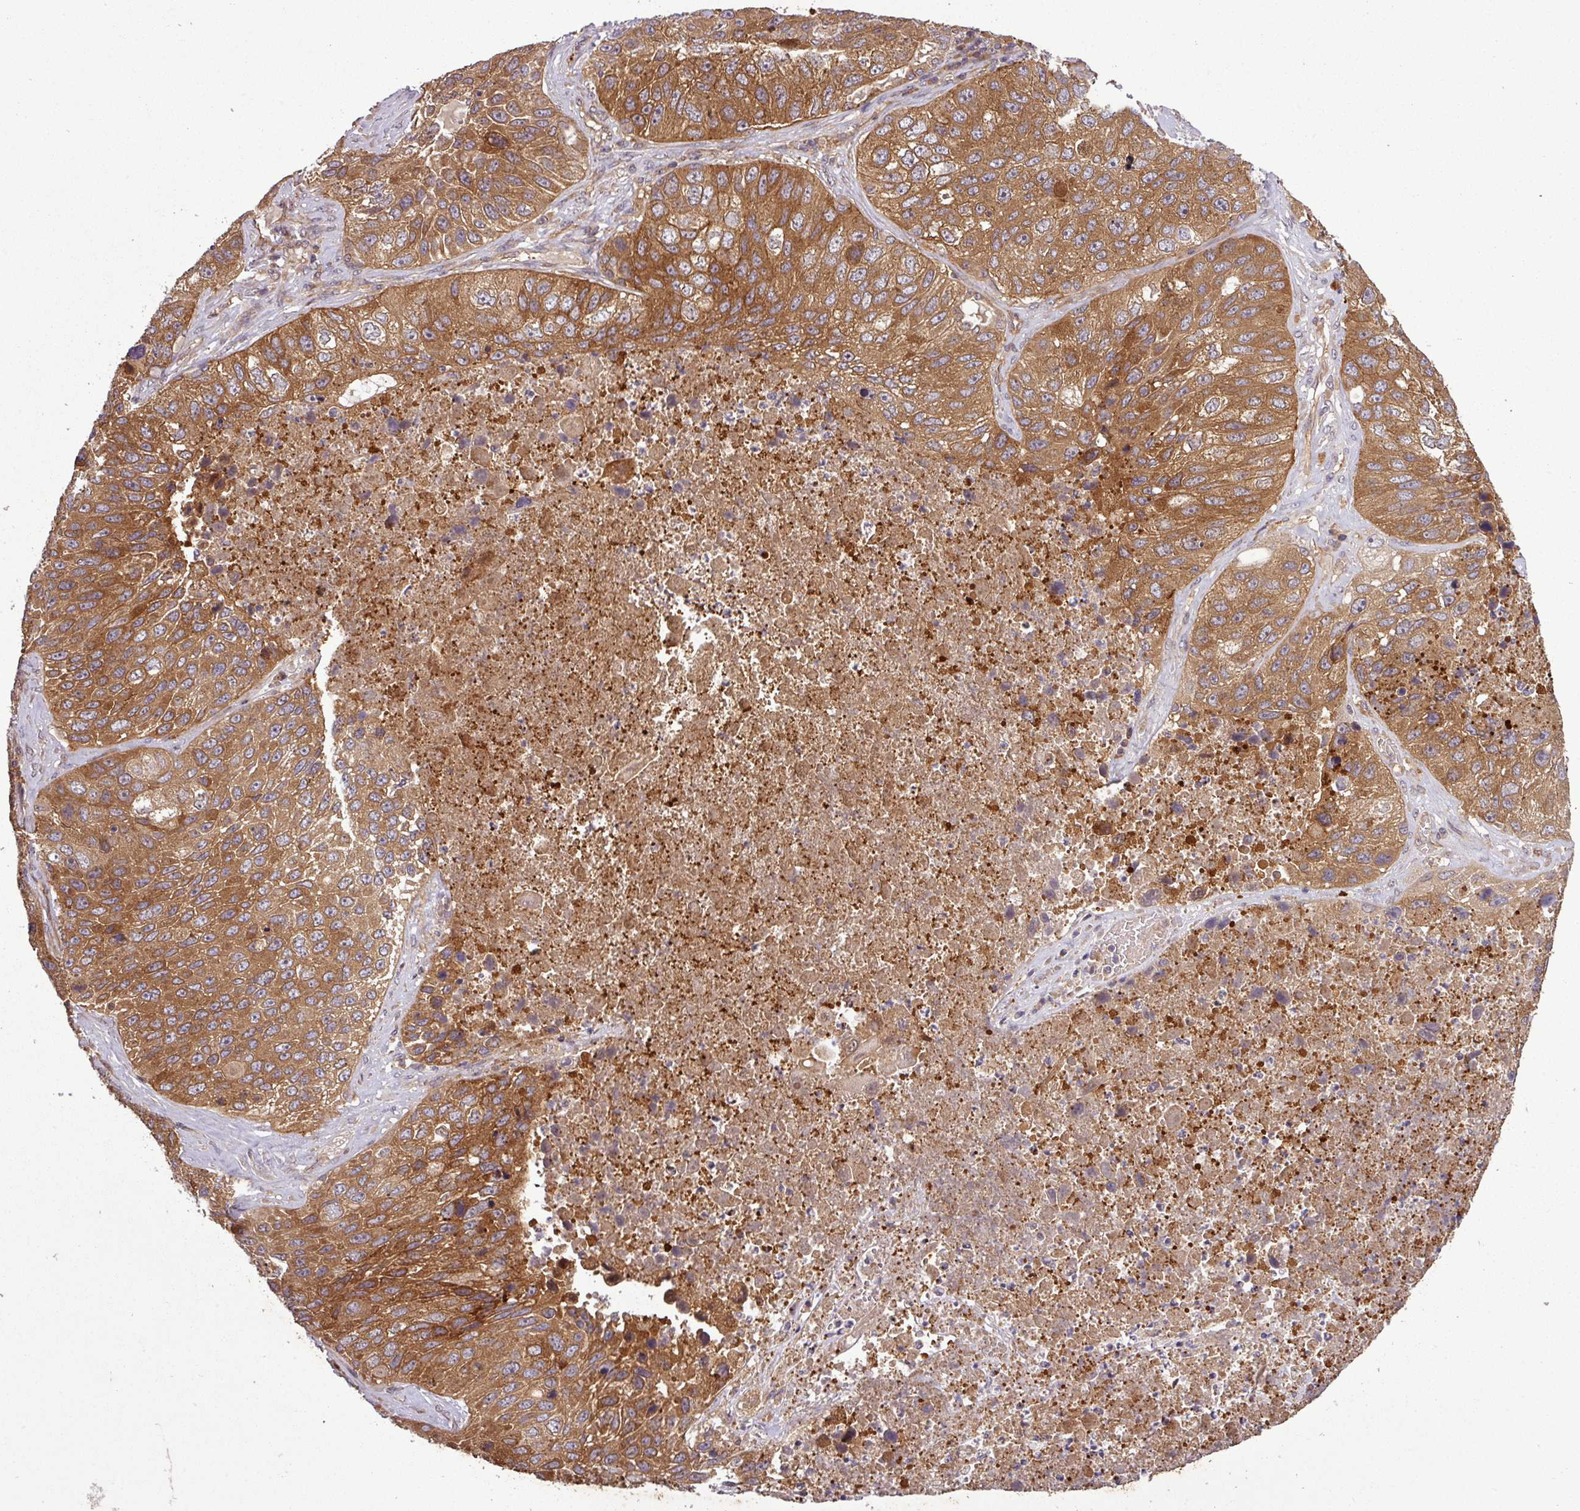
{"staining": {"intensity": "strong", "quantity": ">75%", "location": "cytoplasmic/membranous"}, "tissue": "lung cancer", "cell_type": "Tumor cells", "image_type": "cancer", "snomed": [{"axis": "morphology", "description": "Squamous cell carcinoma, NOS"}, {"axis": "topography", "description": "Lung"}], "caption": "High-power microscopy captured an IHC photomicrograph of lung squamous cell carcinoma, revealing strong cytoplasmic/membranous positivity in approximately >75% of tumor cells.", "gene": "SIRPB2", "patient": {"sex": "male", "age": 61}}